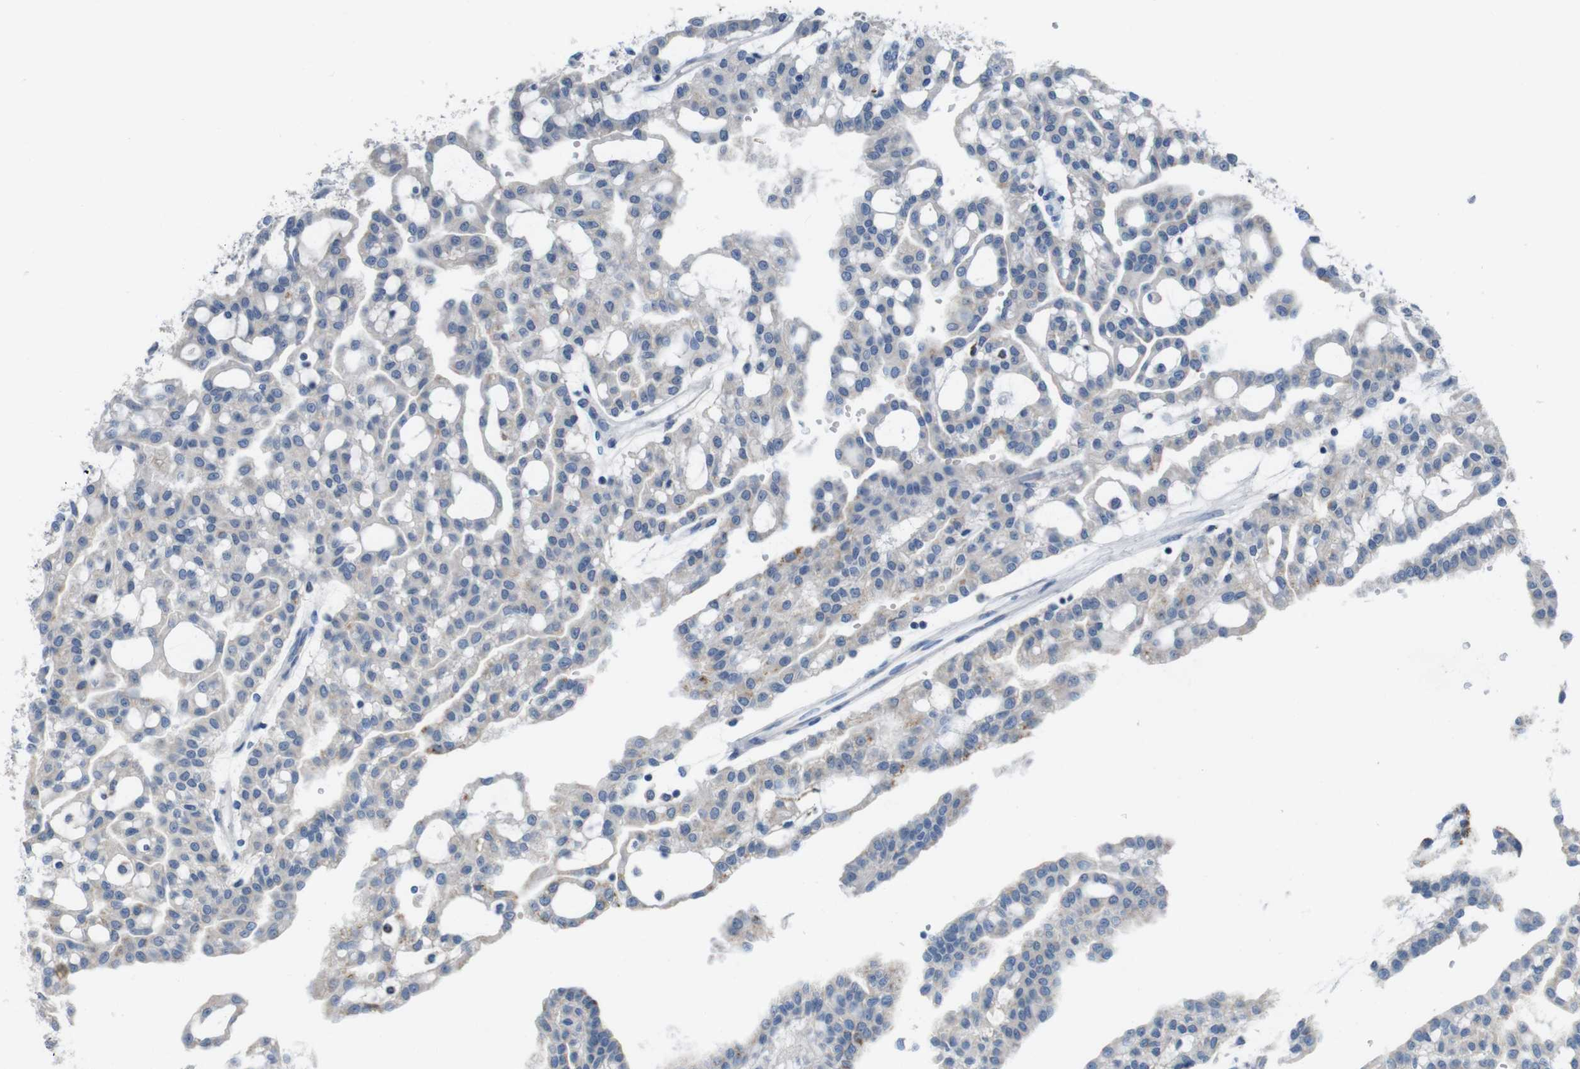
{"staining": {"intensity": "negative", "quantity": "none", "location": "none"}, "tissue": "renal cancer", "cell_type": "Tumor cells", "image_type": "cancer", "snomed": [{"axis": "morphology", "description": "Adenocarcinoma, NOS"}, {"axis": "topography", "description": "Kidney"}], "caption": "This is an immunohistochemistry (IHC) photomicrograph of human renal cancer (adenocarcinoma). There is no positivity in tumor cells.", "gene": "SLC2A8", "patient": {"sex": "male", "age": 63}}